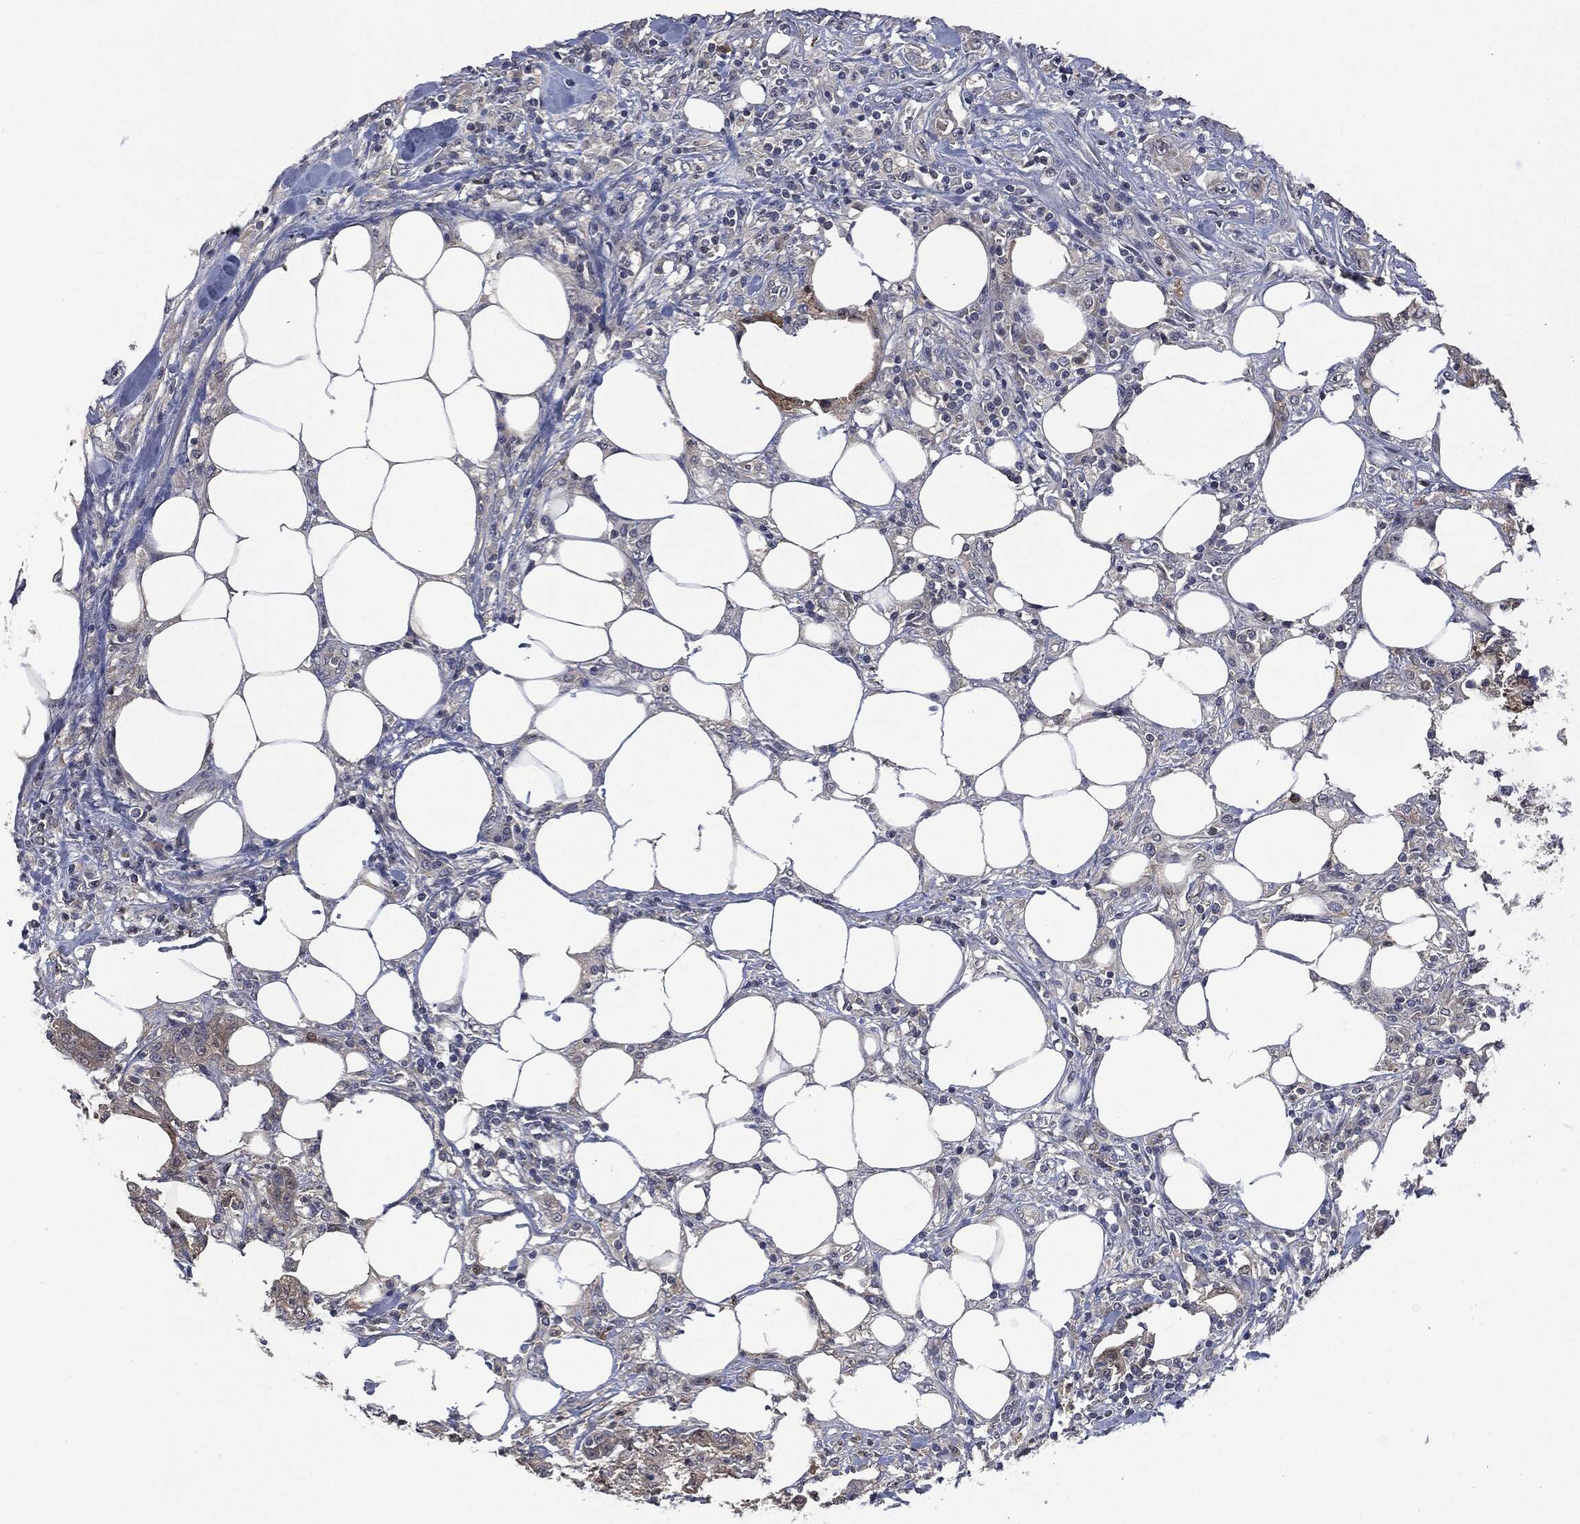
{"staining": {"intensity": "weak", "quantity": "<25%", "location": "cytoplasmic/membranous"}, "tissue": "colorectal cancer", "cell_type": "Tumor cells", "image_type": "cancer", "snomed": [{"axis": "morphology", "description": "Adenocarcinoma, NOS"}, {"axis": "topography", "description": "Colon"}], "caption": "IHC of colorectal cancer (adenocarcinoma) displays no expression in tumor cells.", "gene": "IL1RN", "patient": {"sex": "female", "age": 48}}